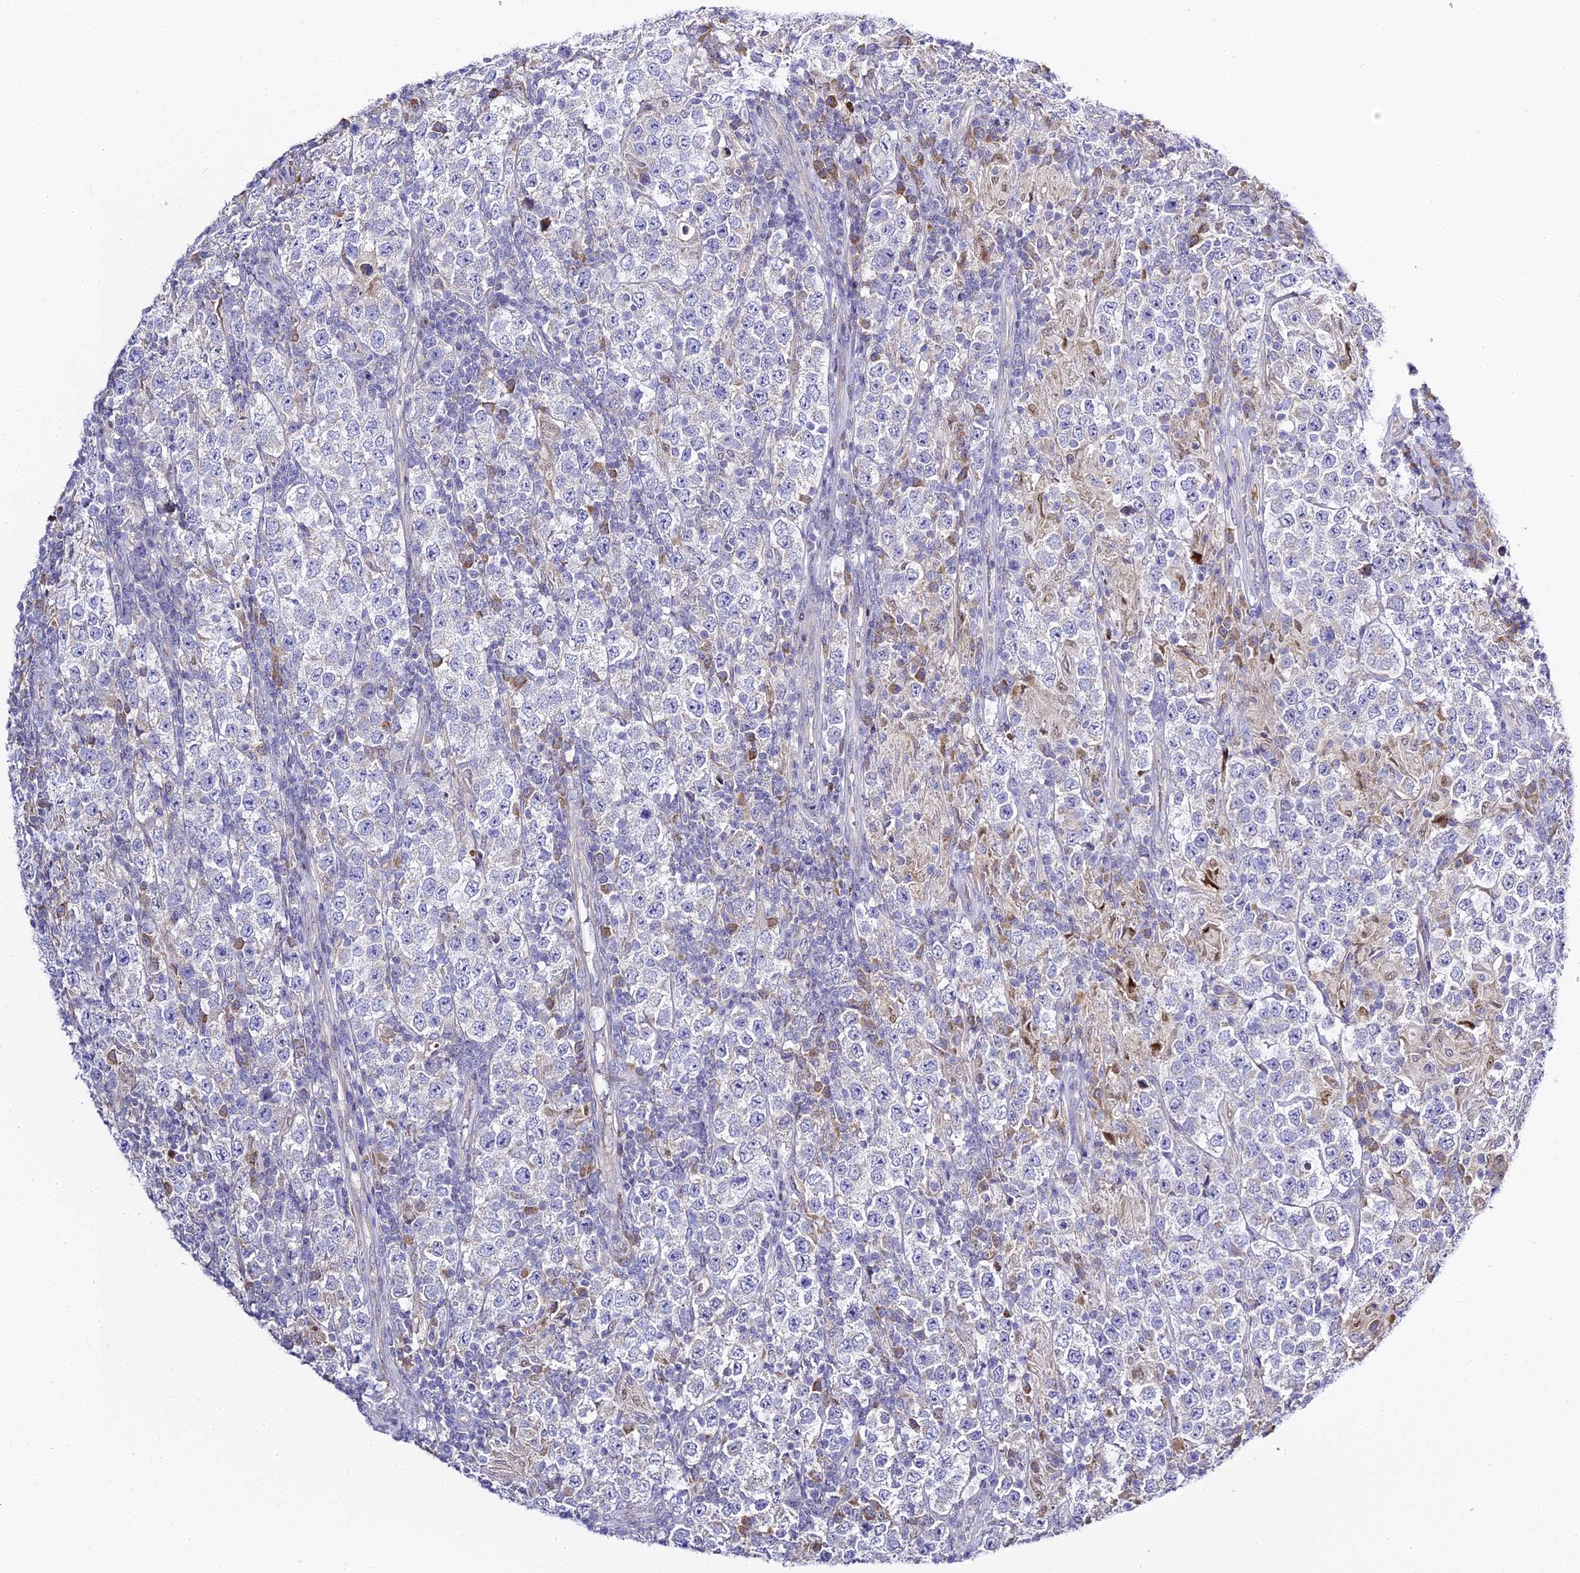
{"staining": {"intensity": "negative", "quantity": "none", "location": "none"}, "tissue": "testis cancer", "cell_type": "Tumor cells", "image_type": "cancer", "snomed": [{"axis": "morphology", "description": "Normal tissue, NOS"}, {"axis": "morphology", "description": "Urothelial carcinoma, High grade"}, {"axis": "morphology", "description": "Seminoma, NOS"}, {"axis": "morphology", "description": "Carcinoma, Embryonal, NOS"}, {"axis": "topography", "description": "Urinary bladder"}, {"axis": "topography", "description": "Testis"}], "caption": "Urothelial carcinoma (high-grade) (testis) was stained to show a protein in brown. There is no significant staining in tumor cells.", "gene": "SERP1", "patient": {"sex": "male", "age": 41}}